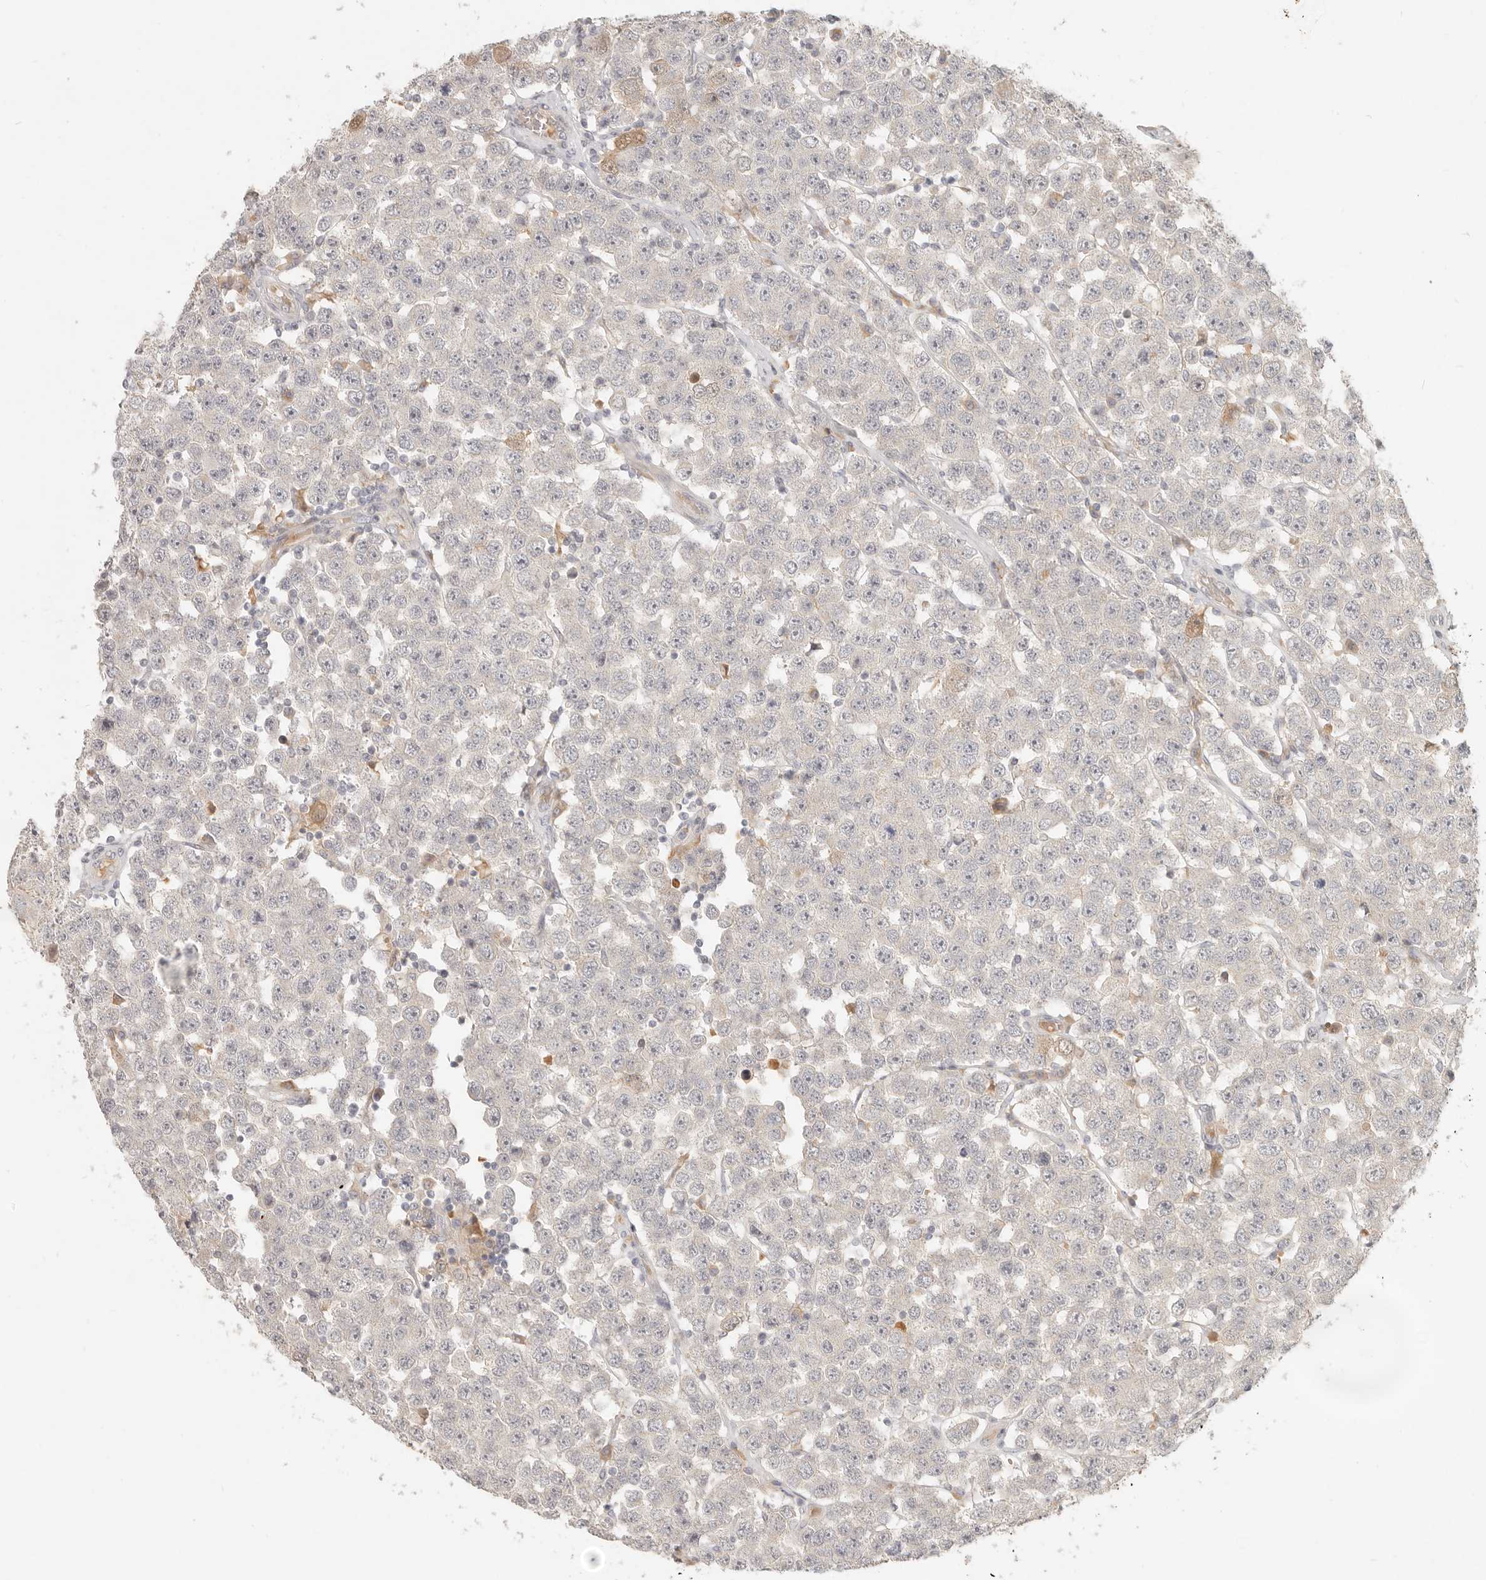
{"staining": {"intensity": "negative", "quantity": "none", "location": "none"}, "tissue": "testis cancer", "cell_type": "Tumor cells", "image_type": "cancer", "snomed": [{"axis": "morphology", "description": "Seminoma, NOS"}, {"axis": "topography", "description": "Testis"}], "caption": "Immunohistochemistry (IHC) micrograph of testis seminoma stained for a protein (brown), which exhibits no expression in tumor cells.", "gene": "UBXN11", "patient": {"sex": "male", "age": 28}}